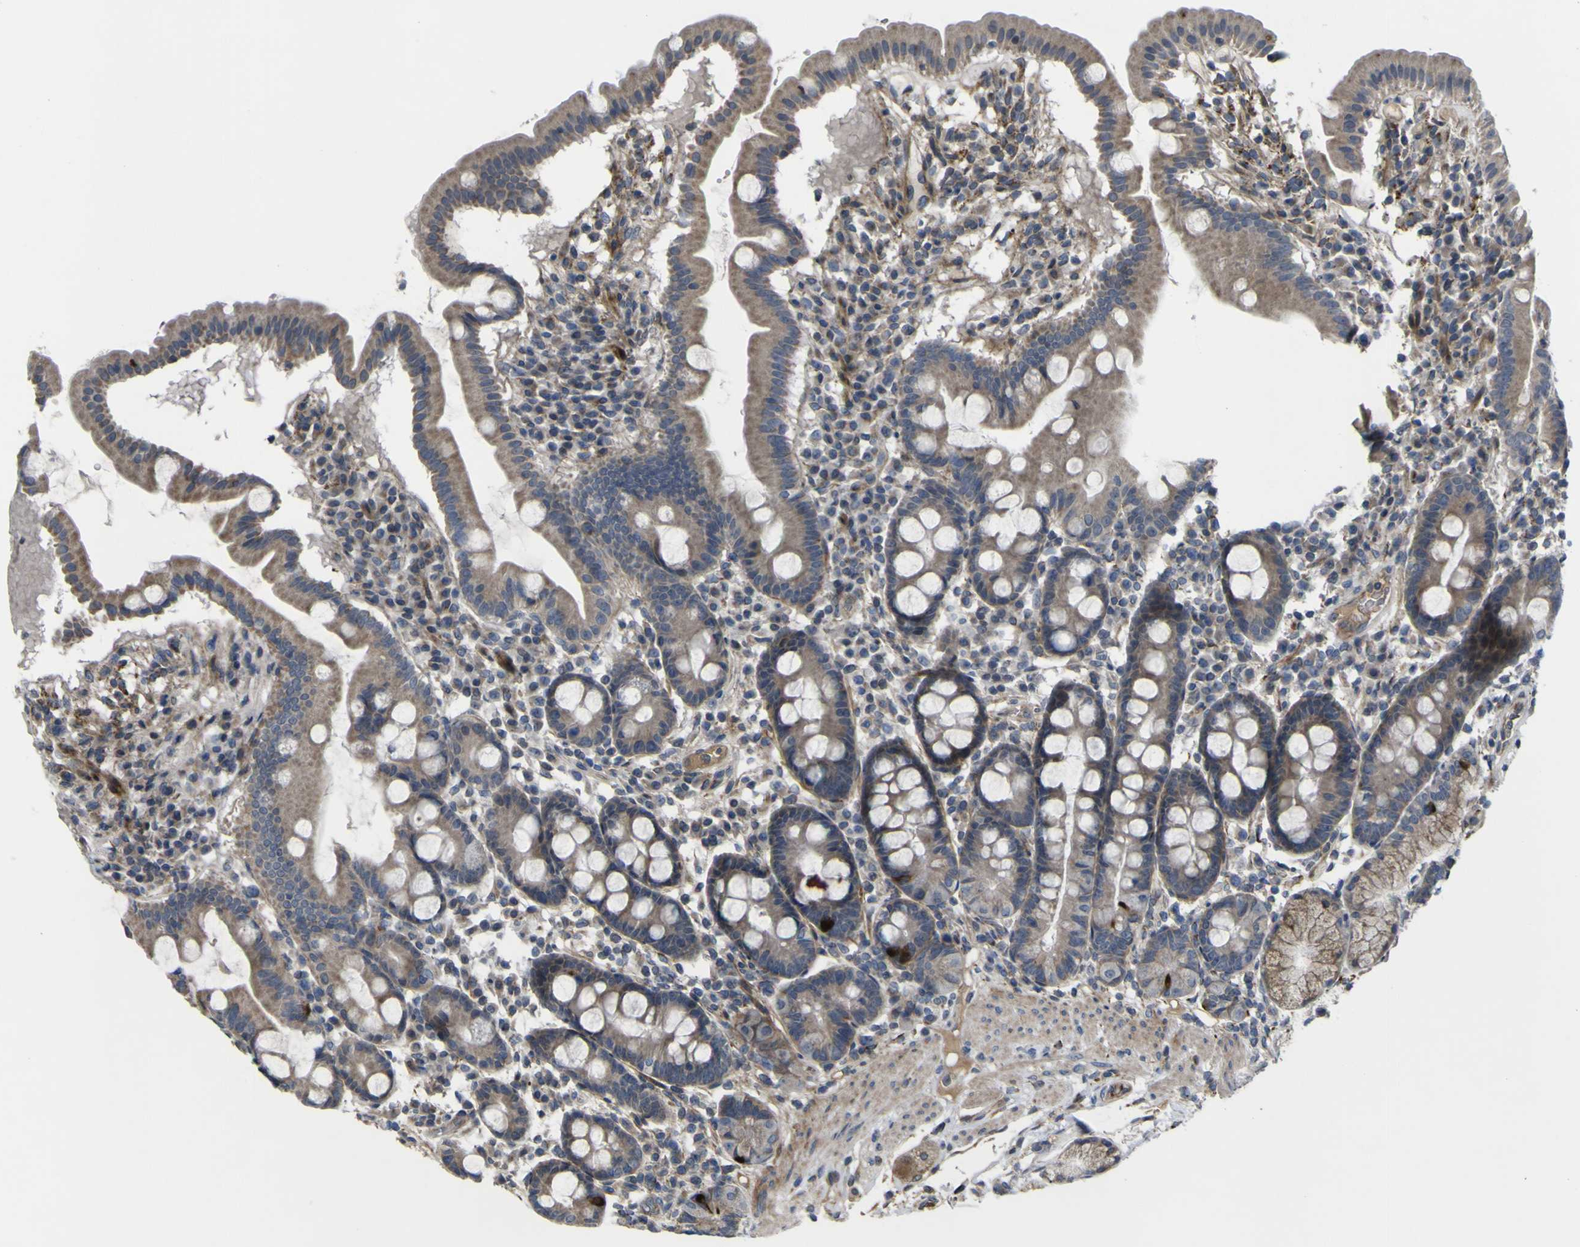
{"staining": {"intensity": "moderate", "quantity": ">75%", "location": "cytoplasmic/membranous"}, "tissue": "duodenum", "cell_type": "Glandular cells", "image_type": "normal", "snomed": [{"axis": "morphology", "description": "Normal tissue, NOS"}, {"axis": "topography", "description": "Duodenum"}], "caption": "Immunohistochemistry (IHC) image of normal duodenum stained for a protein (brown), which shows medium levels of moderate cytoplasmic/membranous staining in approximately >75% of glandular cells.", "gene": "GPLD1", "patient": {"sex": "male", "age": 50}}